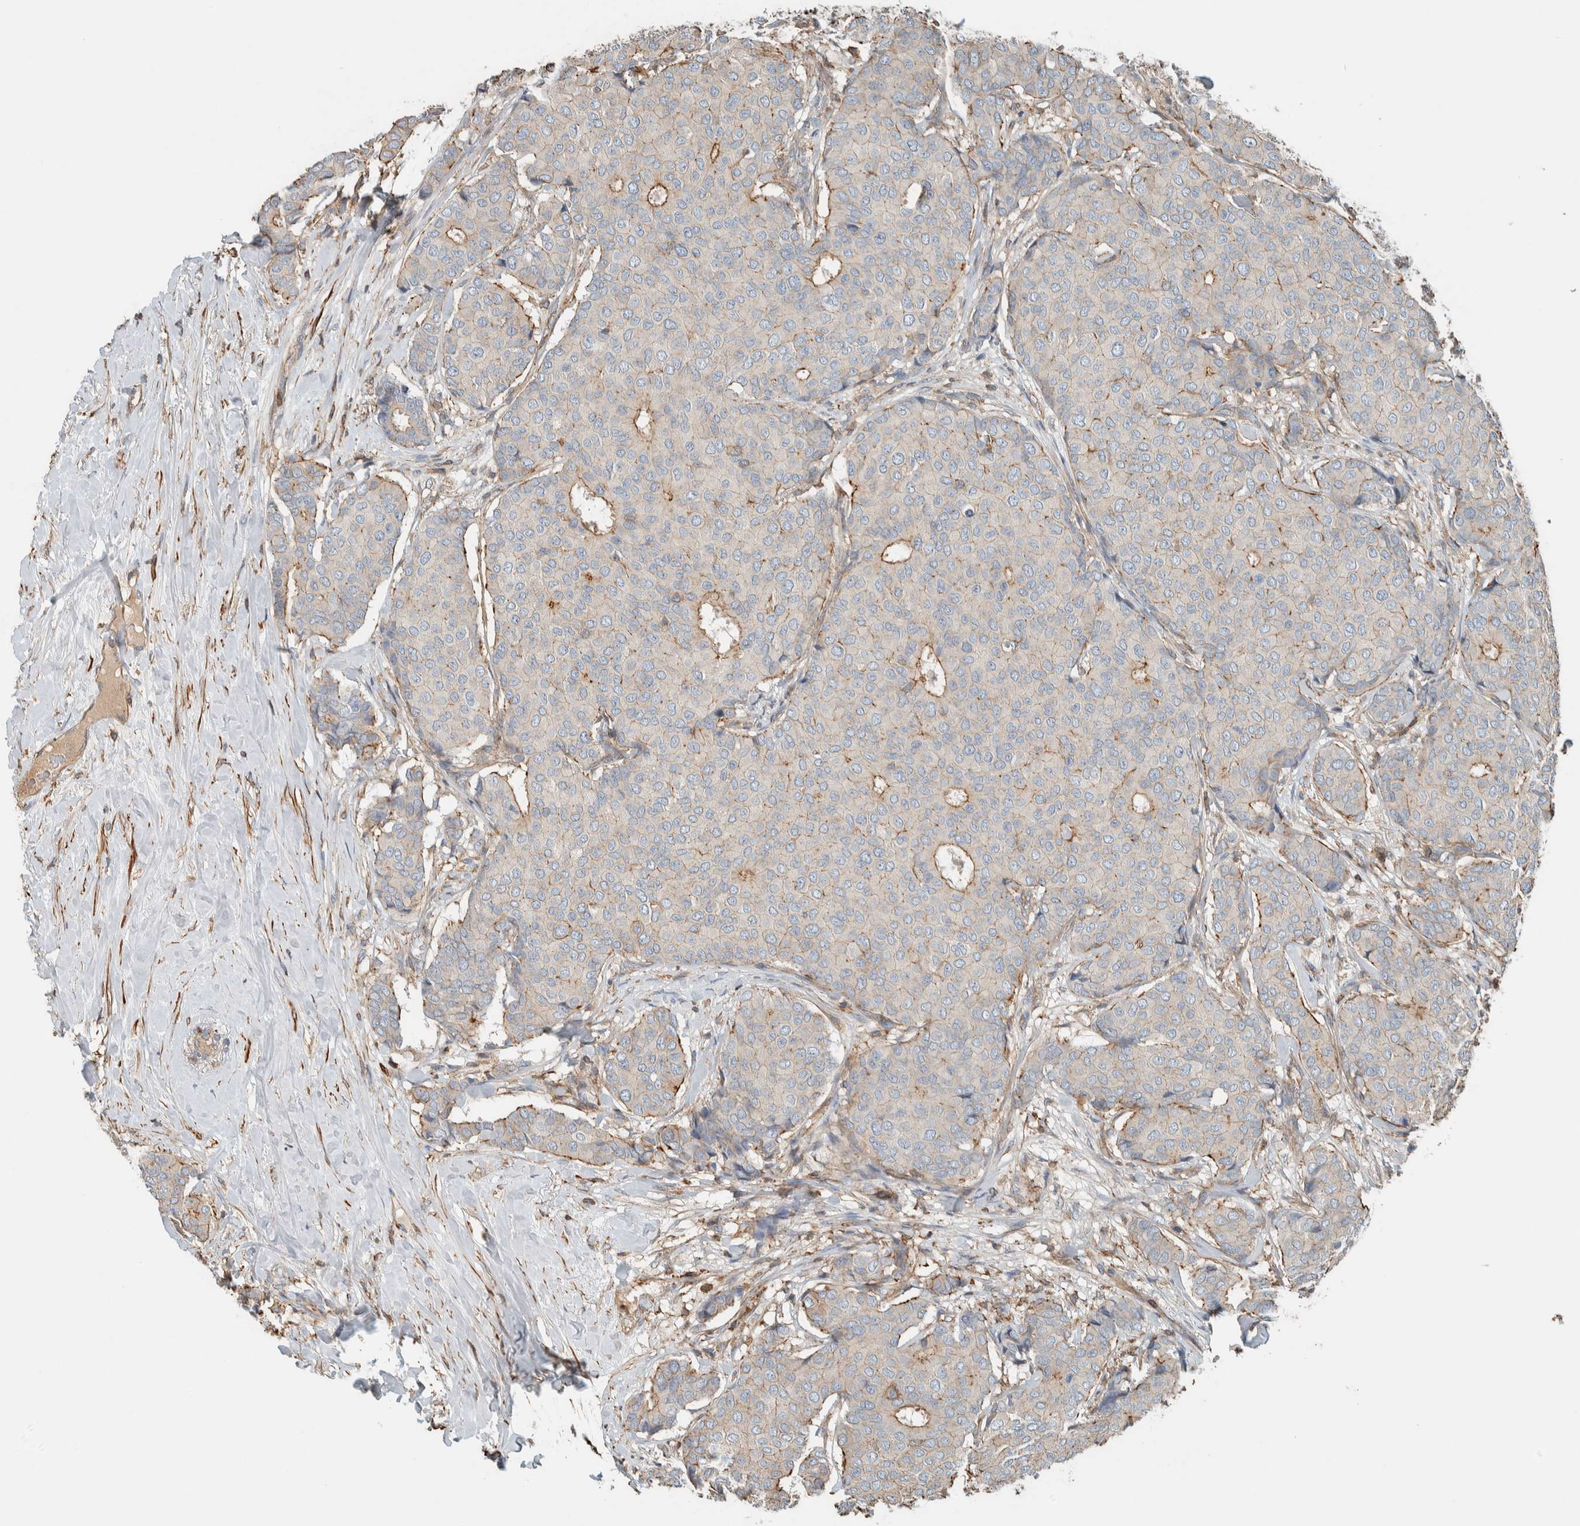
{"staining": {"intensity": "moderate", "quantity": "25%-75%", "location": "cytoplasmic/membranous"}, "tissue": "breast cancer", "cell_type": "Tumor cells", "image_type": "cancer", "snomed": [{"axis": "morphology", "description": "Duct carcinoma"}, {"axis": "topography", "description": "Breast"}], "caption": "High-power microscopy captured an IHC micrograph of infiltrating ductal carcinoma (breast), revealing moderate cytoplasmic/membranous staining in about 25%-75% of tumor cells.", "gene": "CTBP2", "patient": {"sex": "female", "age": 75}}